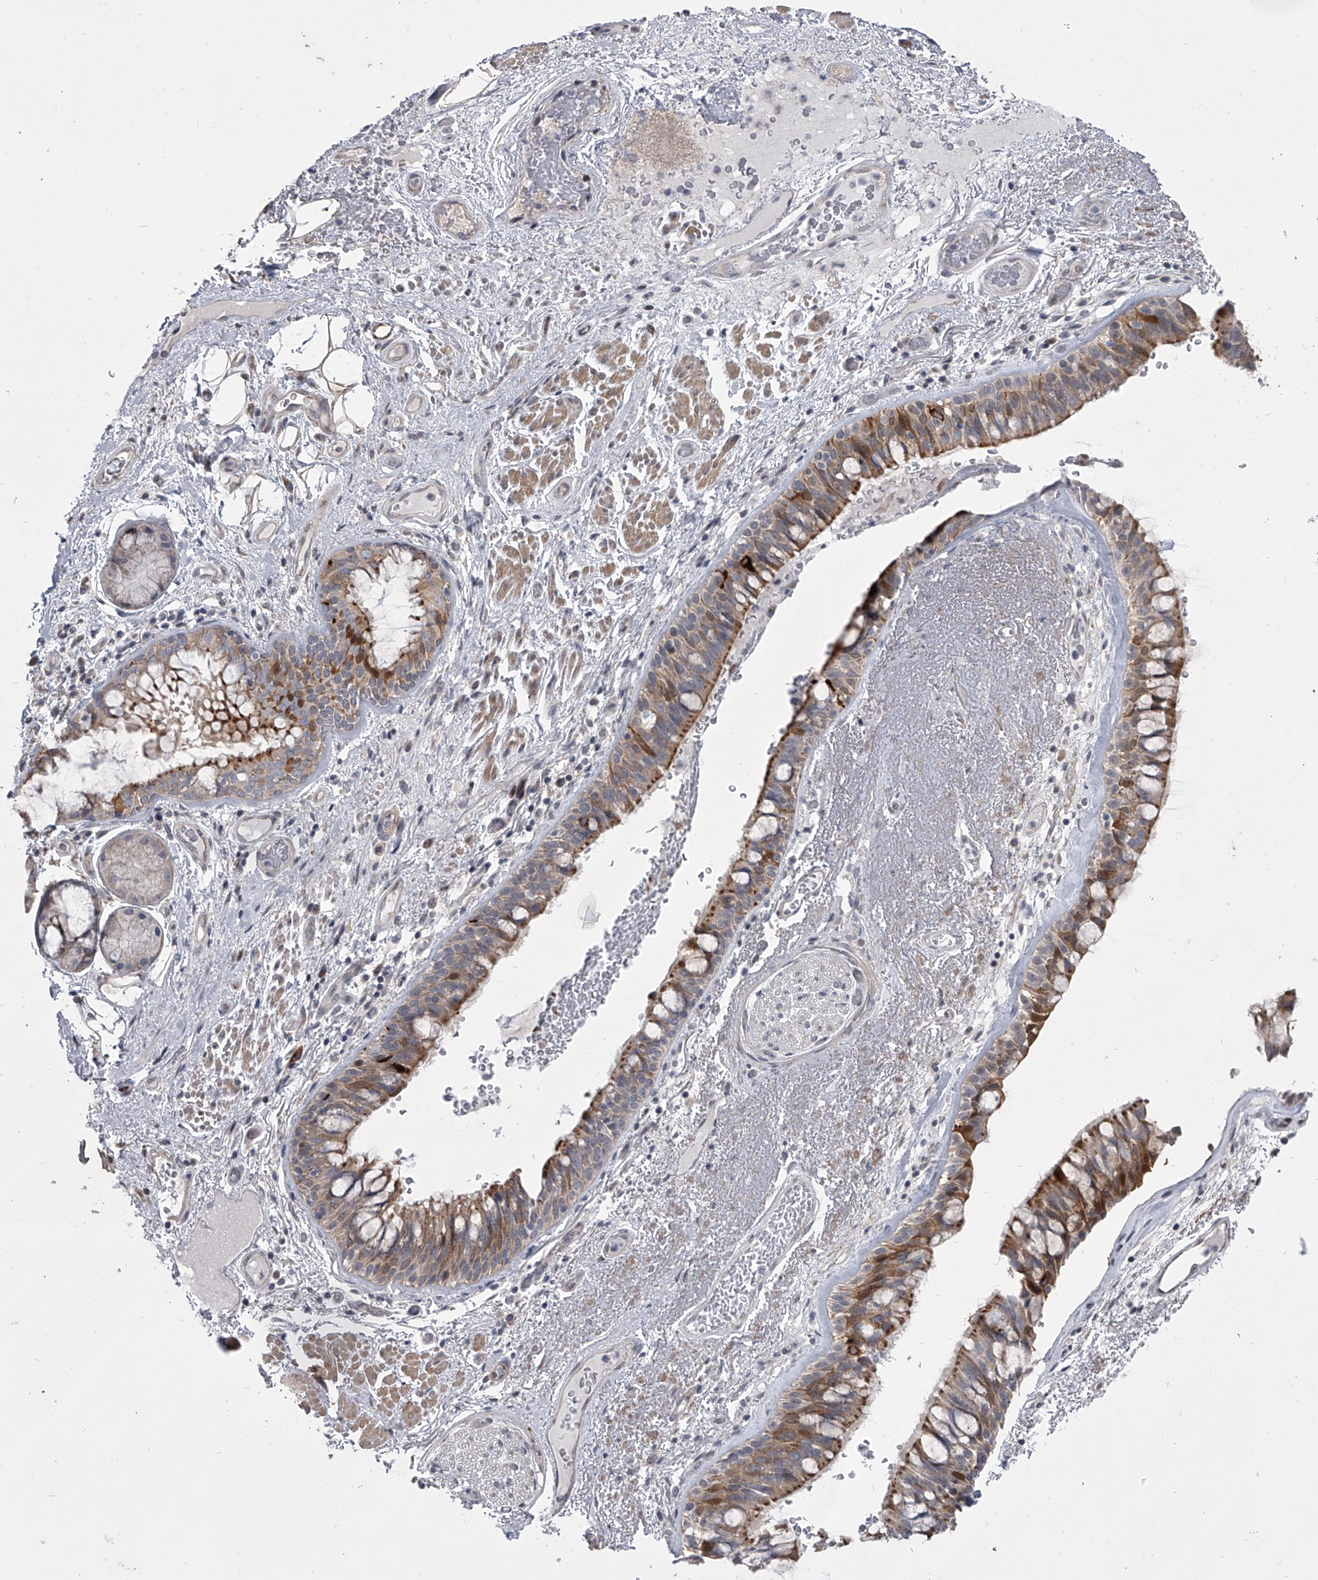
{"staining": {"intensity": "moderate", "quantity": ">75%", "location": "cytoplasmic/membranous"}, "tissue": "bronchus", "cell_type": "Respiratory epithelial cells", "image_type": "normal", "snomed": [{"axis": "morphology", "description": "Normal tissue, NOS"}, {"axis": "morphology", "description": "Squamous cell carcinoma, NOS"}, {"axis": "topography", "description": "Lymph node"}, {"axis": "topography", "description": "Bronchus"}, {"axis": "topography", "description": "Lung"}], "caption": "This histopathology image reveals unremarkable bronchus stained with immunohistochemistry to label a protein in brown. The cytoplasmic/membranous of respiratory epithelial cells show moderate positivity for the protein. Nuclei are counter-stained blue.", "gene": "HEATR6", "patient": {"sex": "male", "age": 66}}